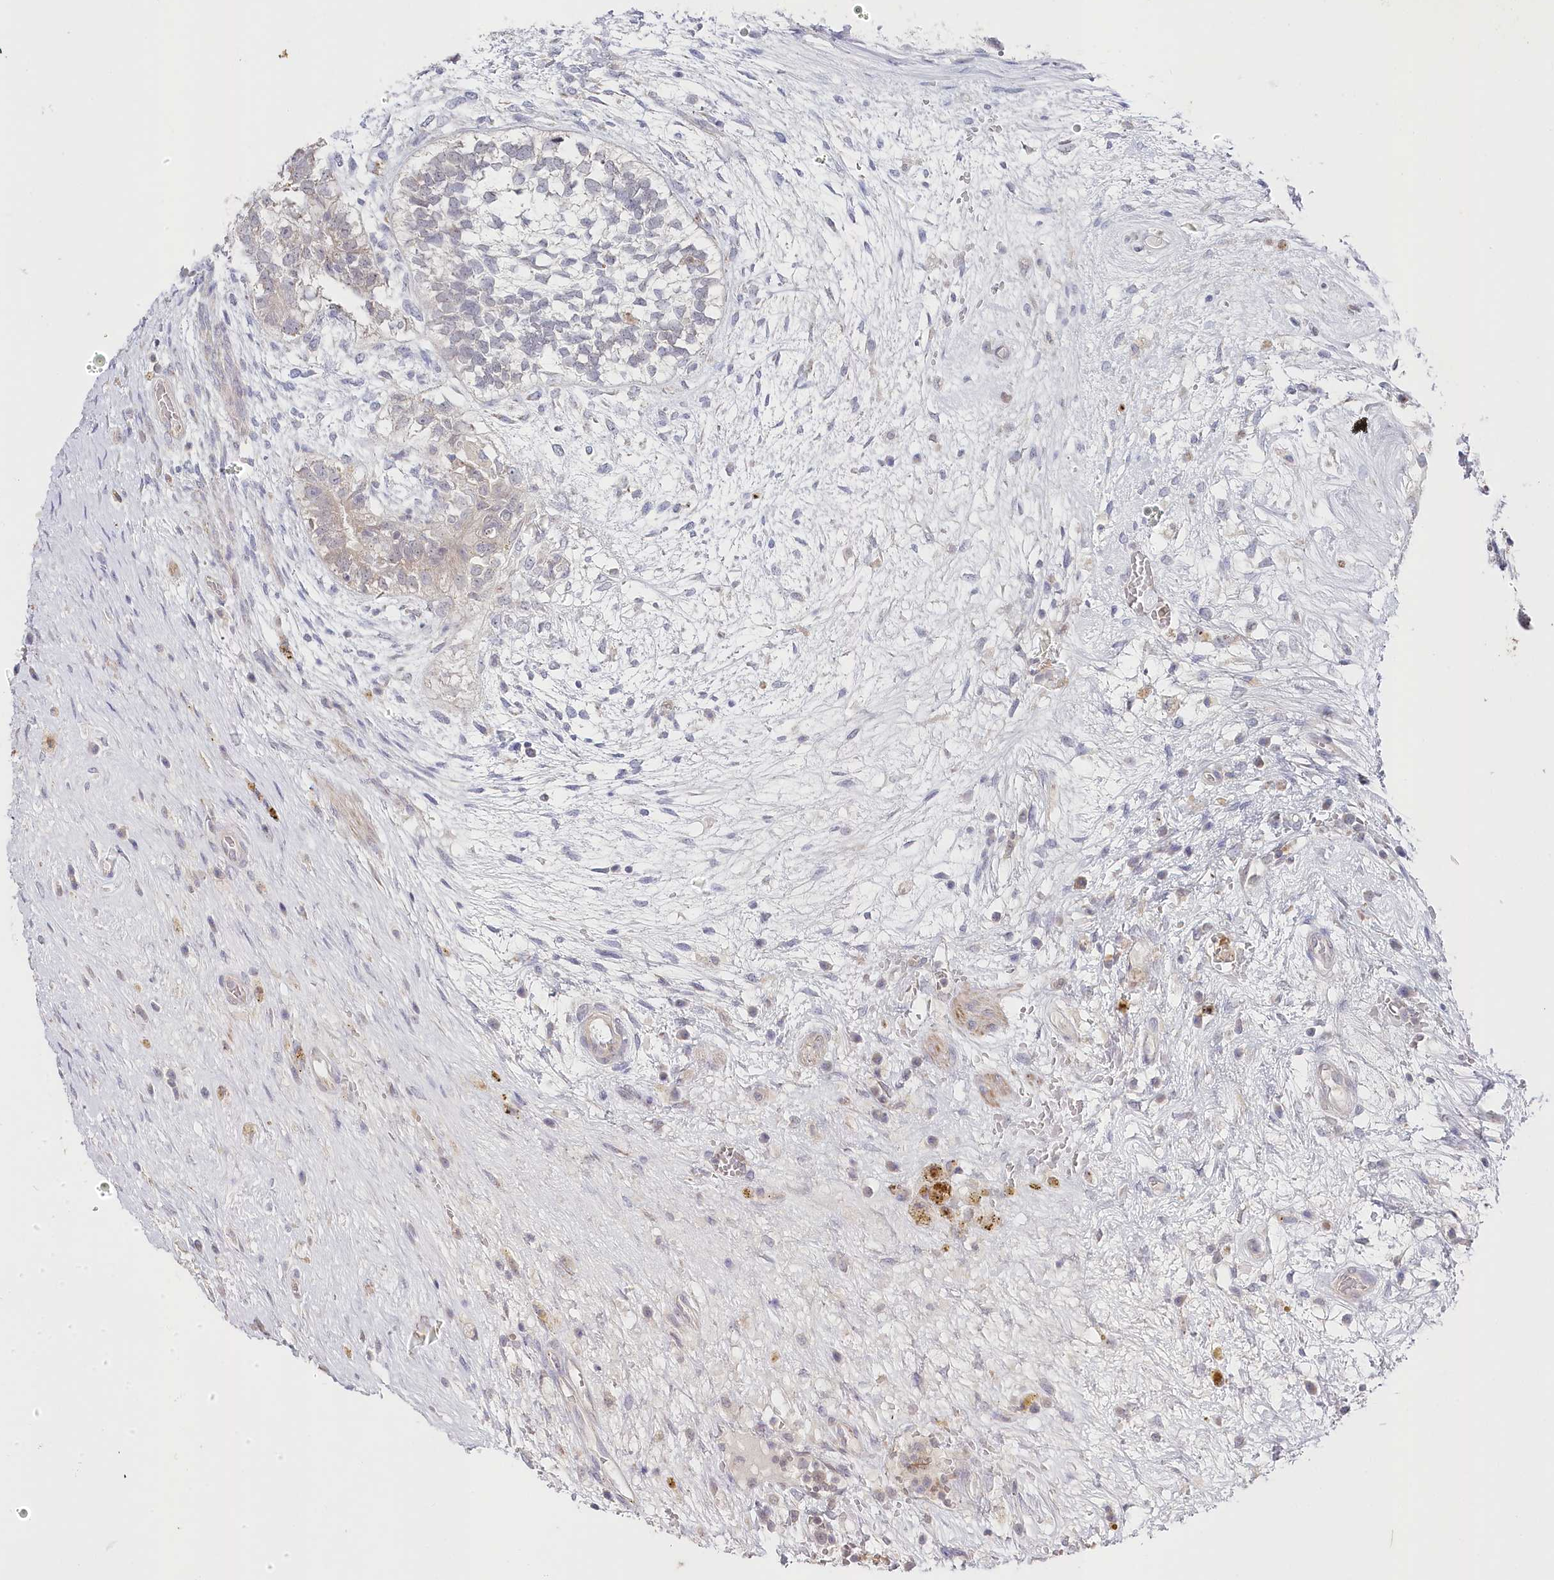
{"staining": {"intensity": "negative", "quantity": "none", "location": "none"}, "tissue": "testis cancer", "cell_type": "Tumor cells", "image_type": "cancer", "snomed": [{"axis": "morphology", "description": "Carcinoma, Embryonal, NOS"}, {"axis": "topography", "description": "Testis"}], "caption": "Tumor cells show no significant protein staining in testis cancer. (IHC, brightfield microscopy, high magnification).", "gene": "AAMDC", "patient": {"sex": "male", "age": 26}}